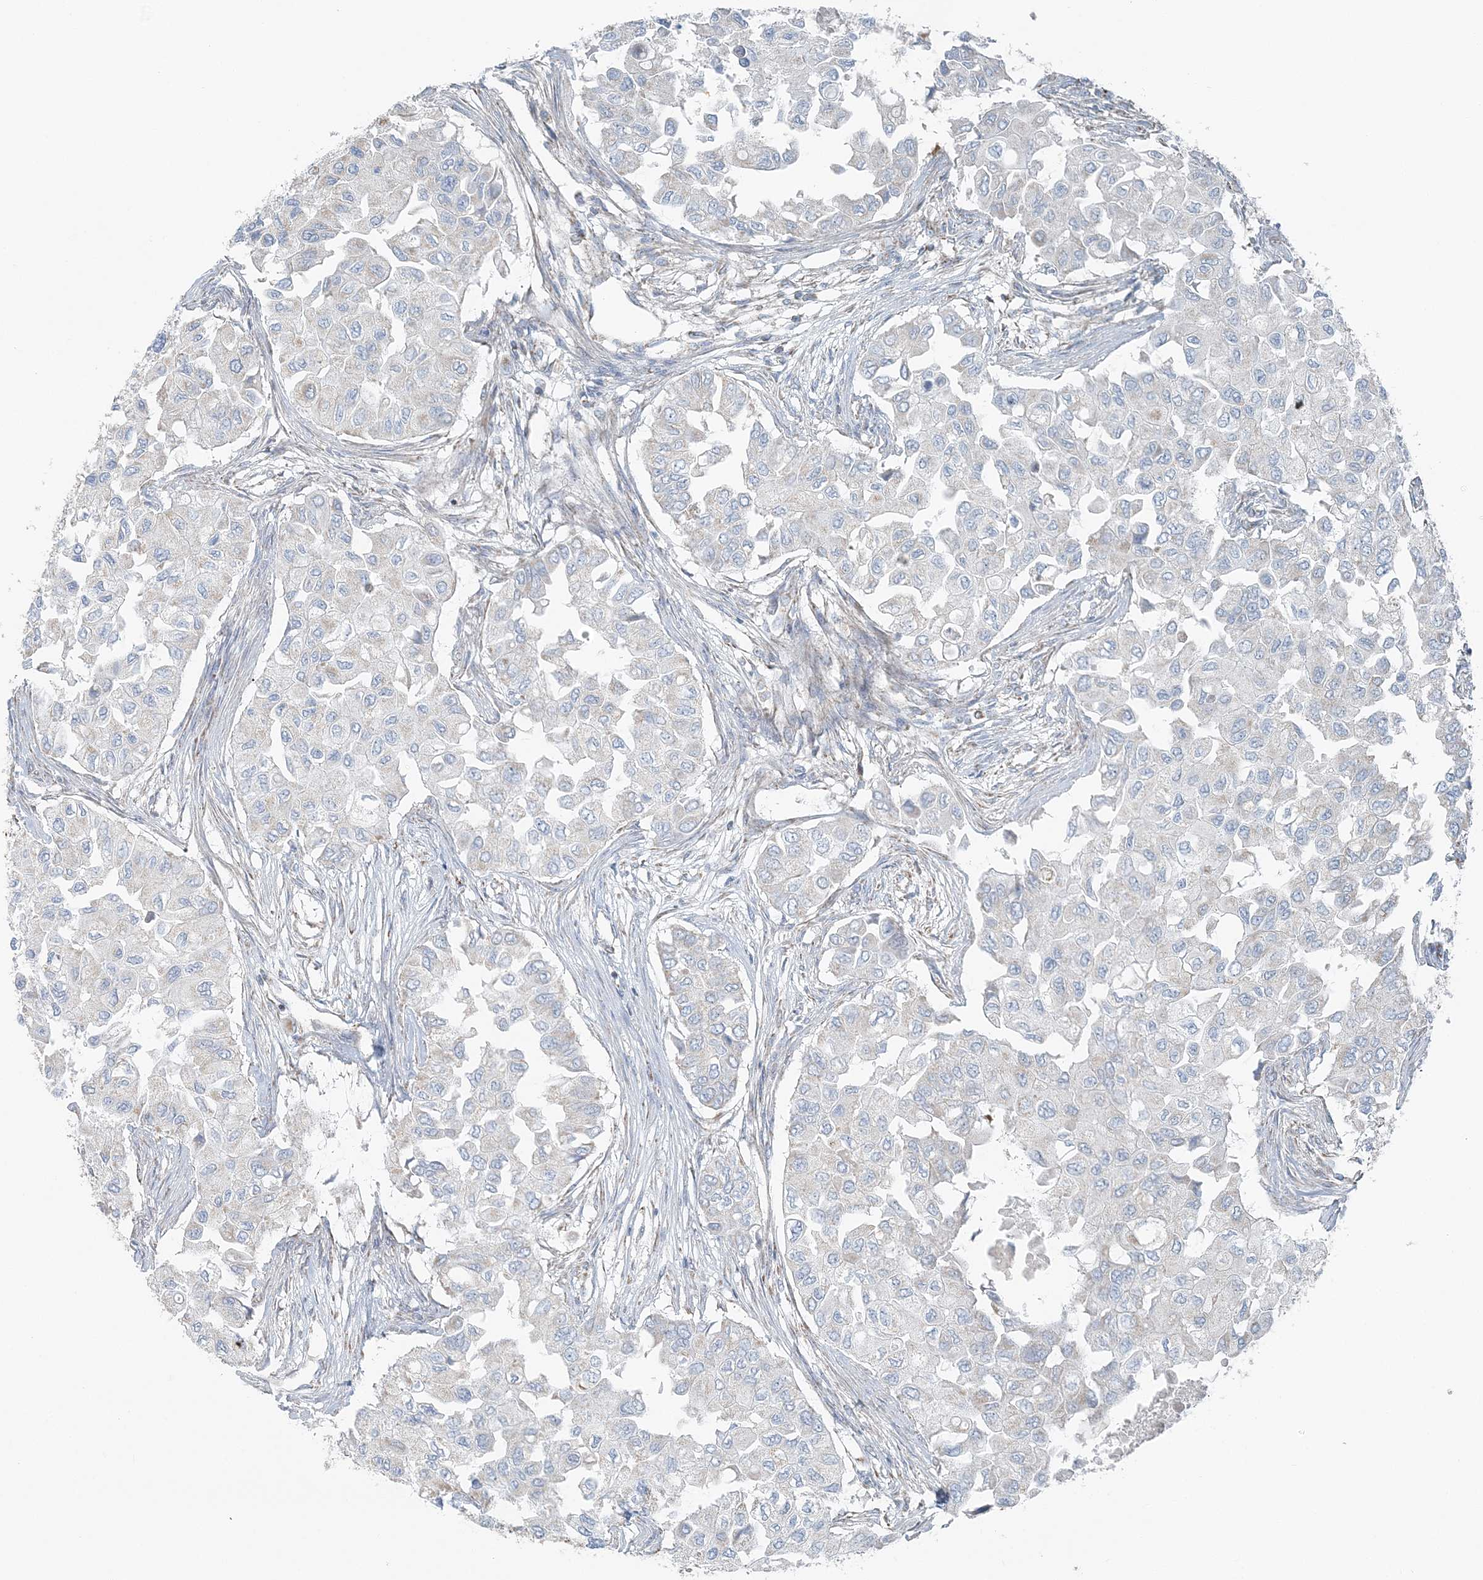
{"staining": {"intensity": "negative", "quantity": "none", "location": "none"}, "tissue": "breast cancer", "cell_type": "Tumor cells", "image_type": "cancer", "snomed": [{"axis": "morphology", "description": "Normal tissue, NOS"}, {"axis": "morphology", "description": "Duct carcinoma"}, {"axis": "topography", "description": "Breast"}], "caption": "Immunohistochemical staining of breast cancer (intraductal carcinoma) displays no significant positivity in tumor cells.", "gene": "SLC22A16", "patient": {"sex": "female", "age": 49}}